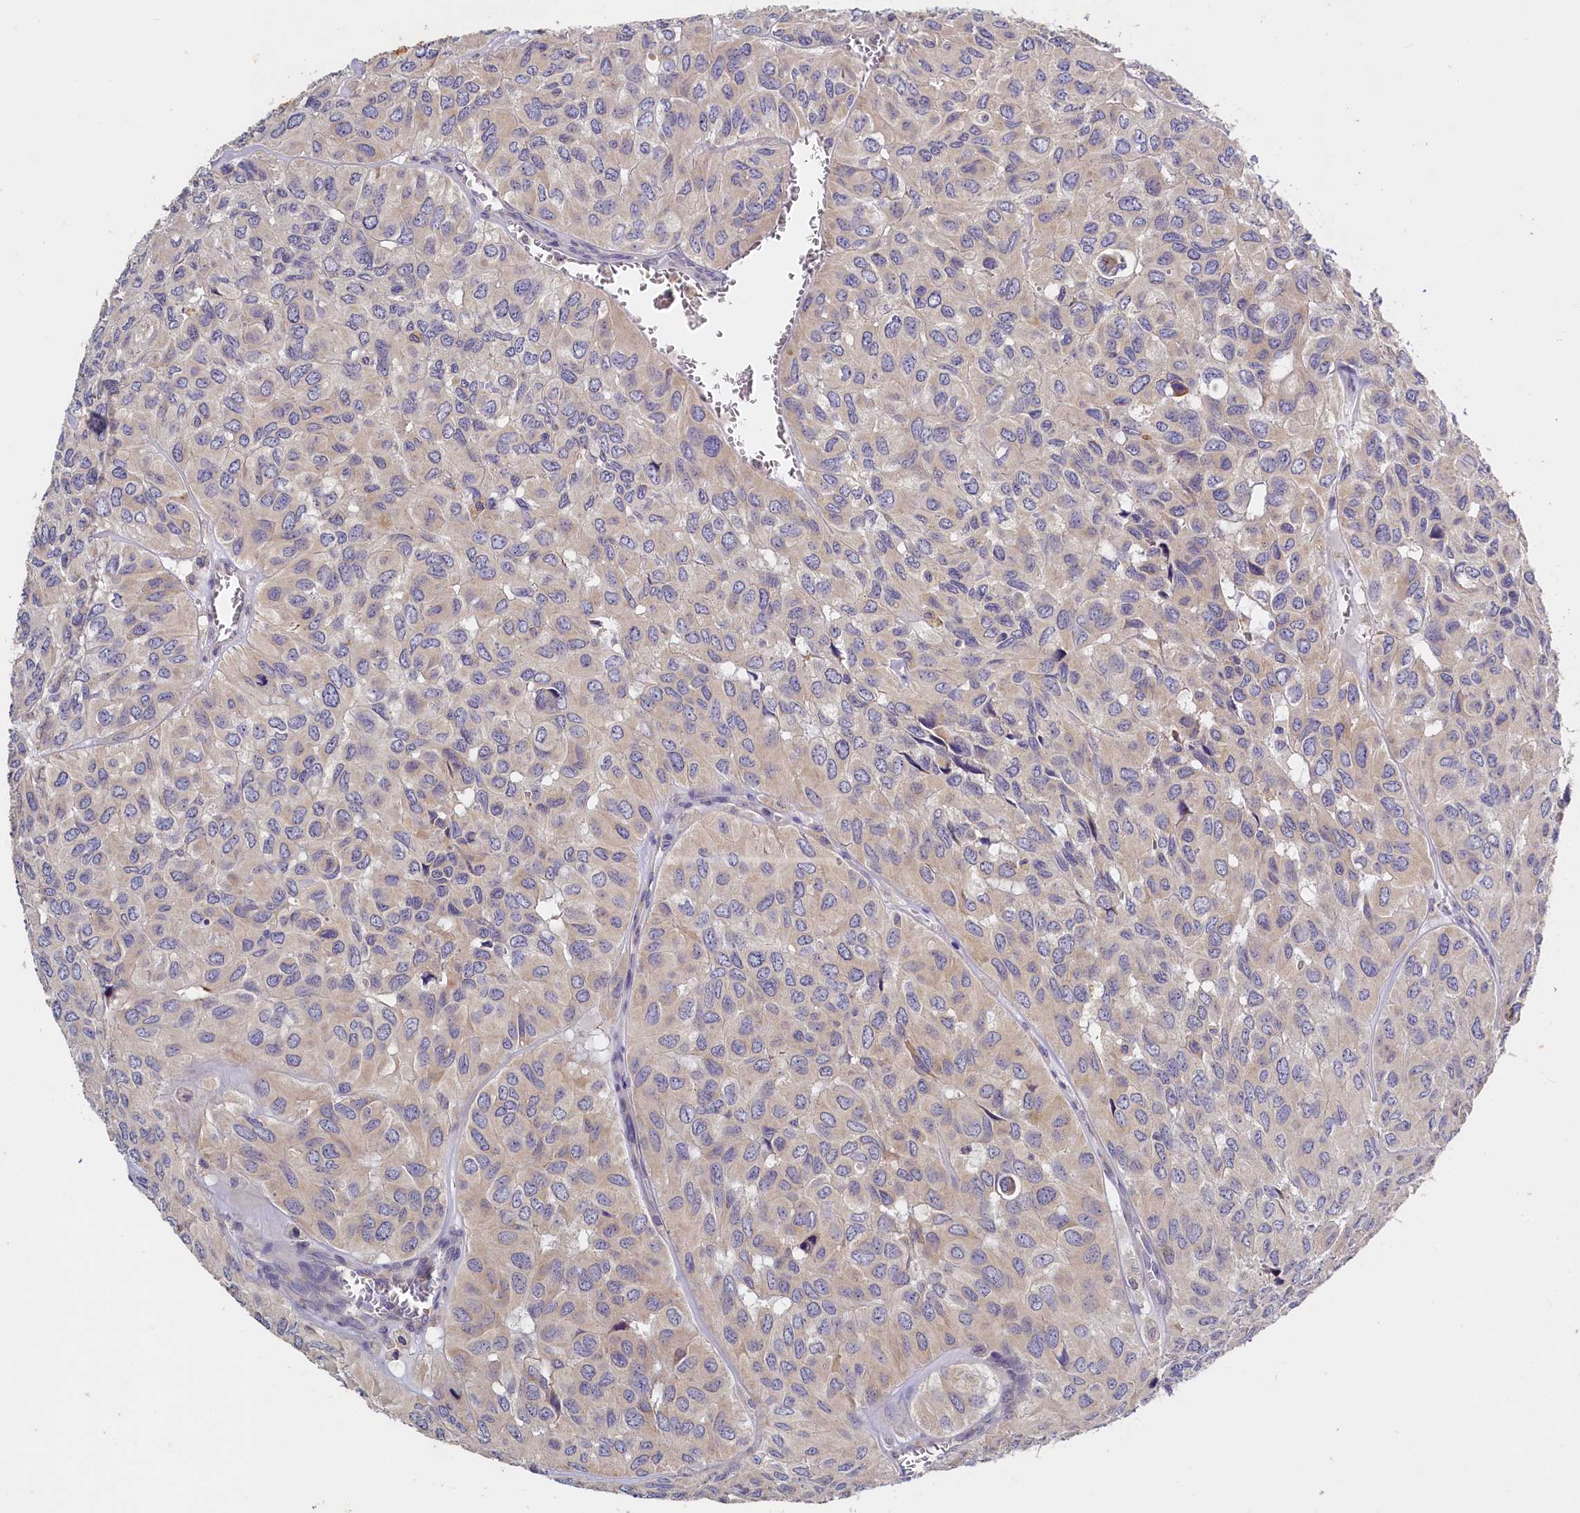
{"staining": {"intensity": "weak", "quantity": "<25%", "location": "cytoplasmic/membranous"}, "tissue": "head and neck cancer", "cell_type": "Tumor cells", "image_type": "cancer", "snomed": [{"axis": "morphology", "description": "Adenocarcinoma, NOS"}, {"axis": "topography", "description": "Salivary gland, NOS"}, {"axis": "topography", "description": "Head-Neck"}], "caption": "This is a photomicrograph of IHC staining of head and neck adenocarcinoma, which shows no expression in tumor cells.", "gene": "ST7L", "patient": {"sex": "female", "age": 76}}